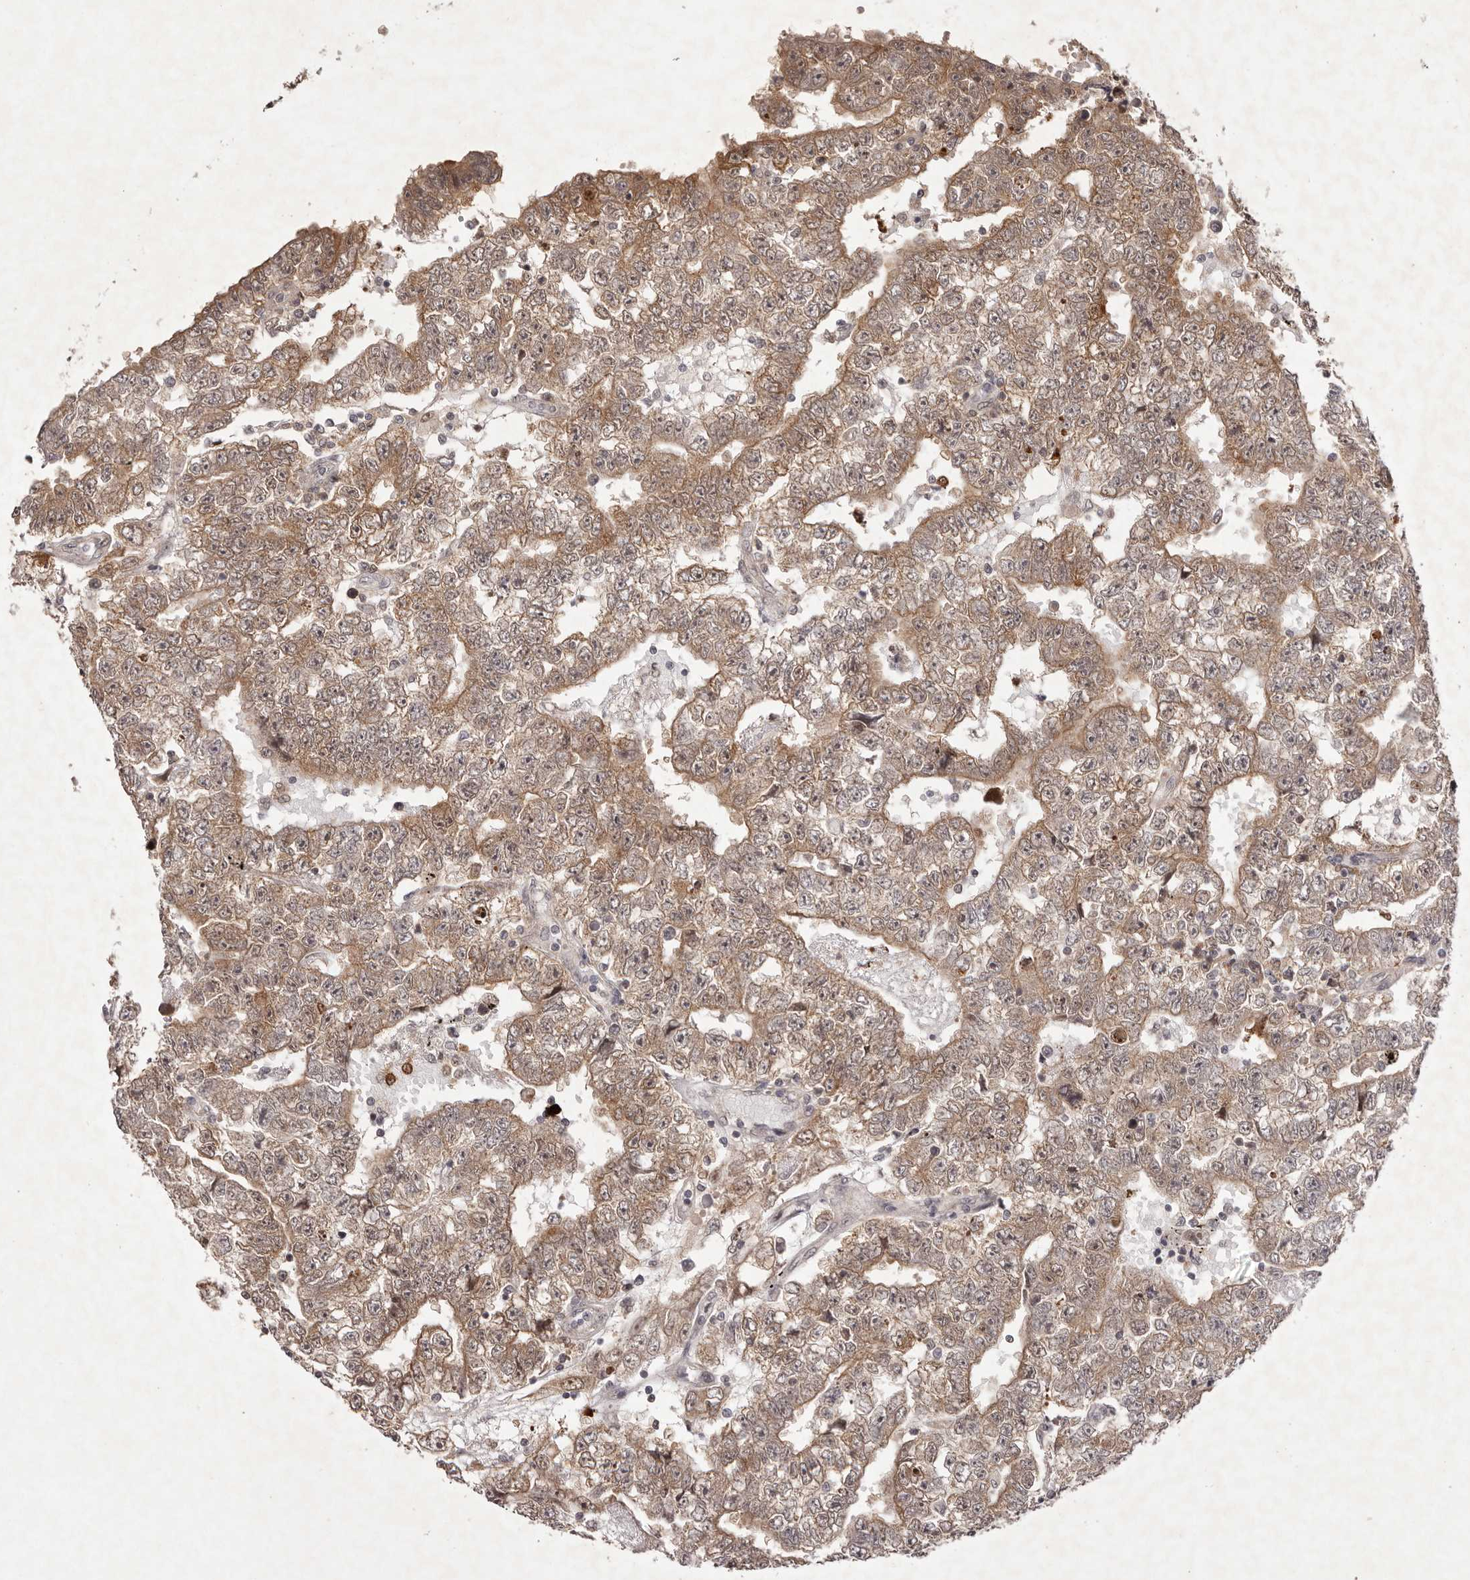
{"staining": {"intensity": "moderate", "quantity": ">75%", "location": "cytoplasmic/membranous"}, "tissue": "testis cancer", "cell_type": "Tumor cells", "image_type": "cancer", "snomed": [{"axis": "morphology", "description": "Carcinoma, Embryonal, NOS"}, {"axis": "topography", "description": "Testis"}], "caption": "A medium amount of moderate cytoplasmic/membranous staining is appreciated in about >75% of tumor cells in testis embryonal carcinoma tissue.", "gene": "BUD31", "patient": {"sex": "male", "age": 25}}